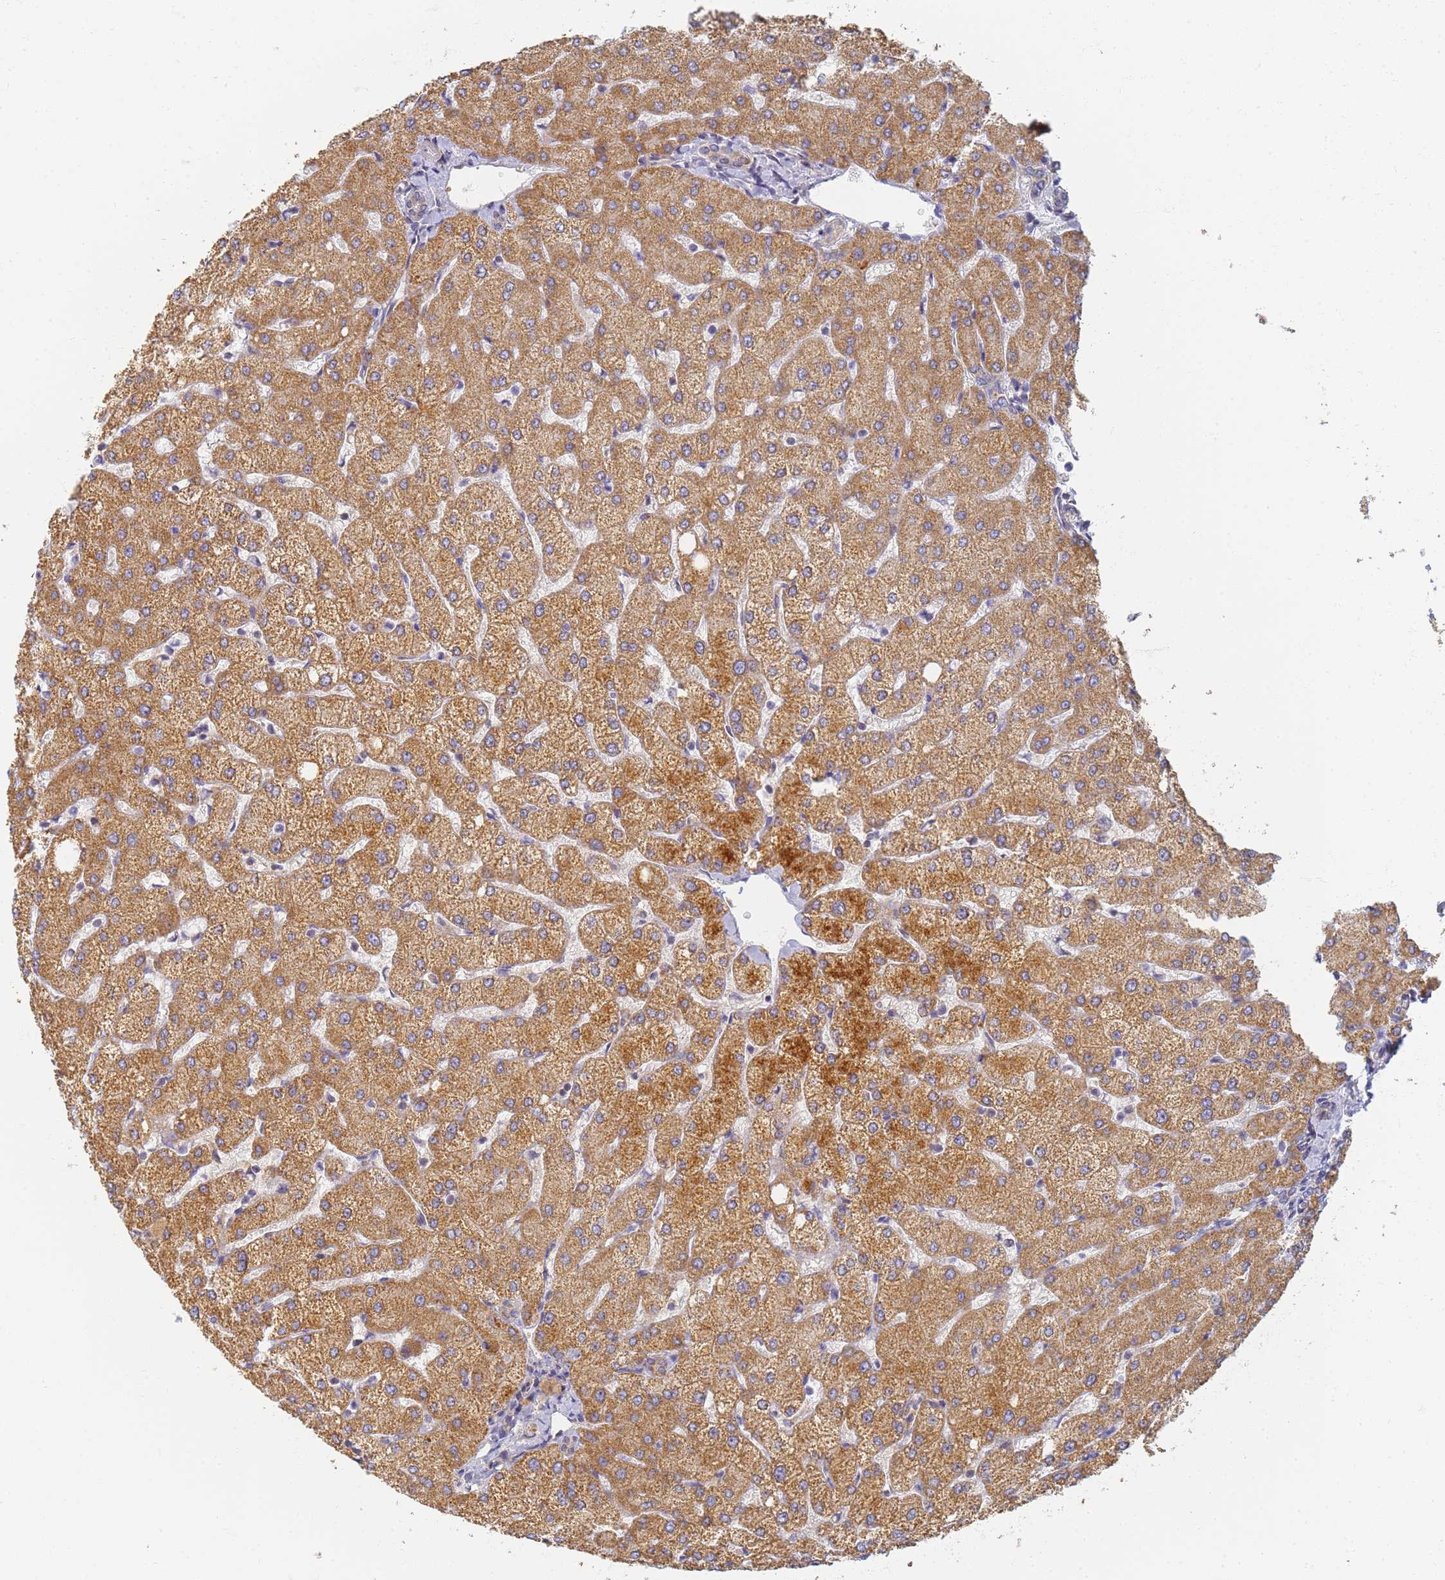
{"staining": {"intensity": "weak", "quantity": ">75%", "location": "cytoplasmic/membranous"}, "tissue": "liver", "cell_type": "Cholangiocytes", "image_type": "normal", "snomed": [{"axis": "morphology", "description": "Normal tissue, NOS"}, {"axis": "topography", "description": "Liver"}], "caption": "Protein expression analysis of normal liver reveals weak cytoplasmic/membranous expression in approximately >75% of cholangiocytes.", "gene": "UTP23", "patient": {"sex": "female", "age": 54}}